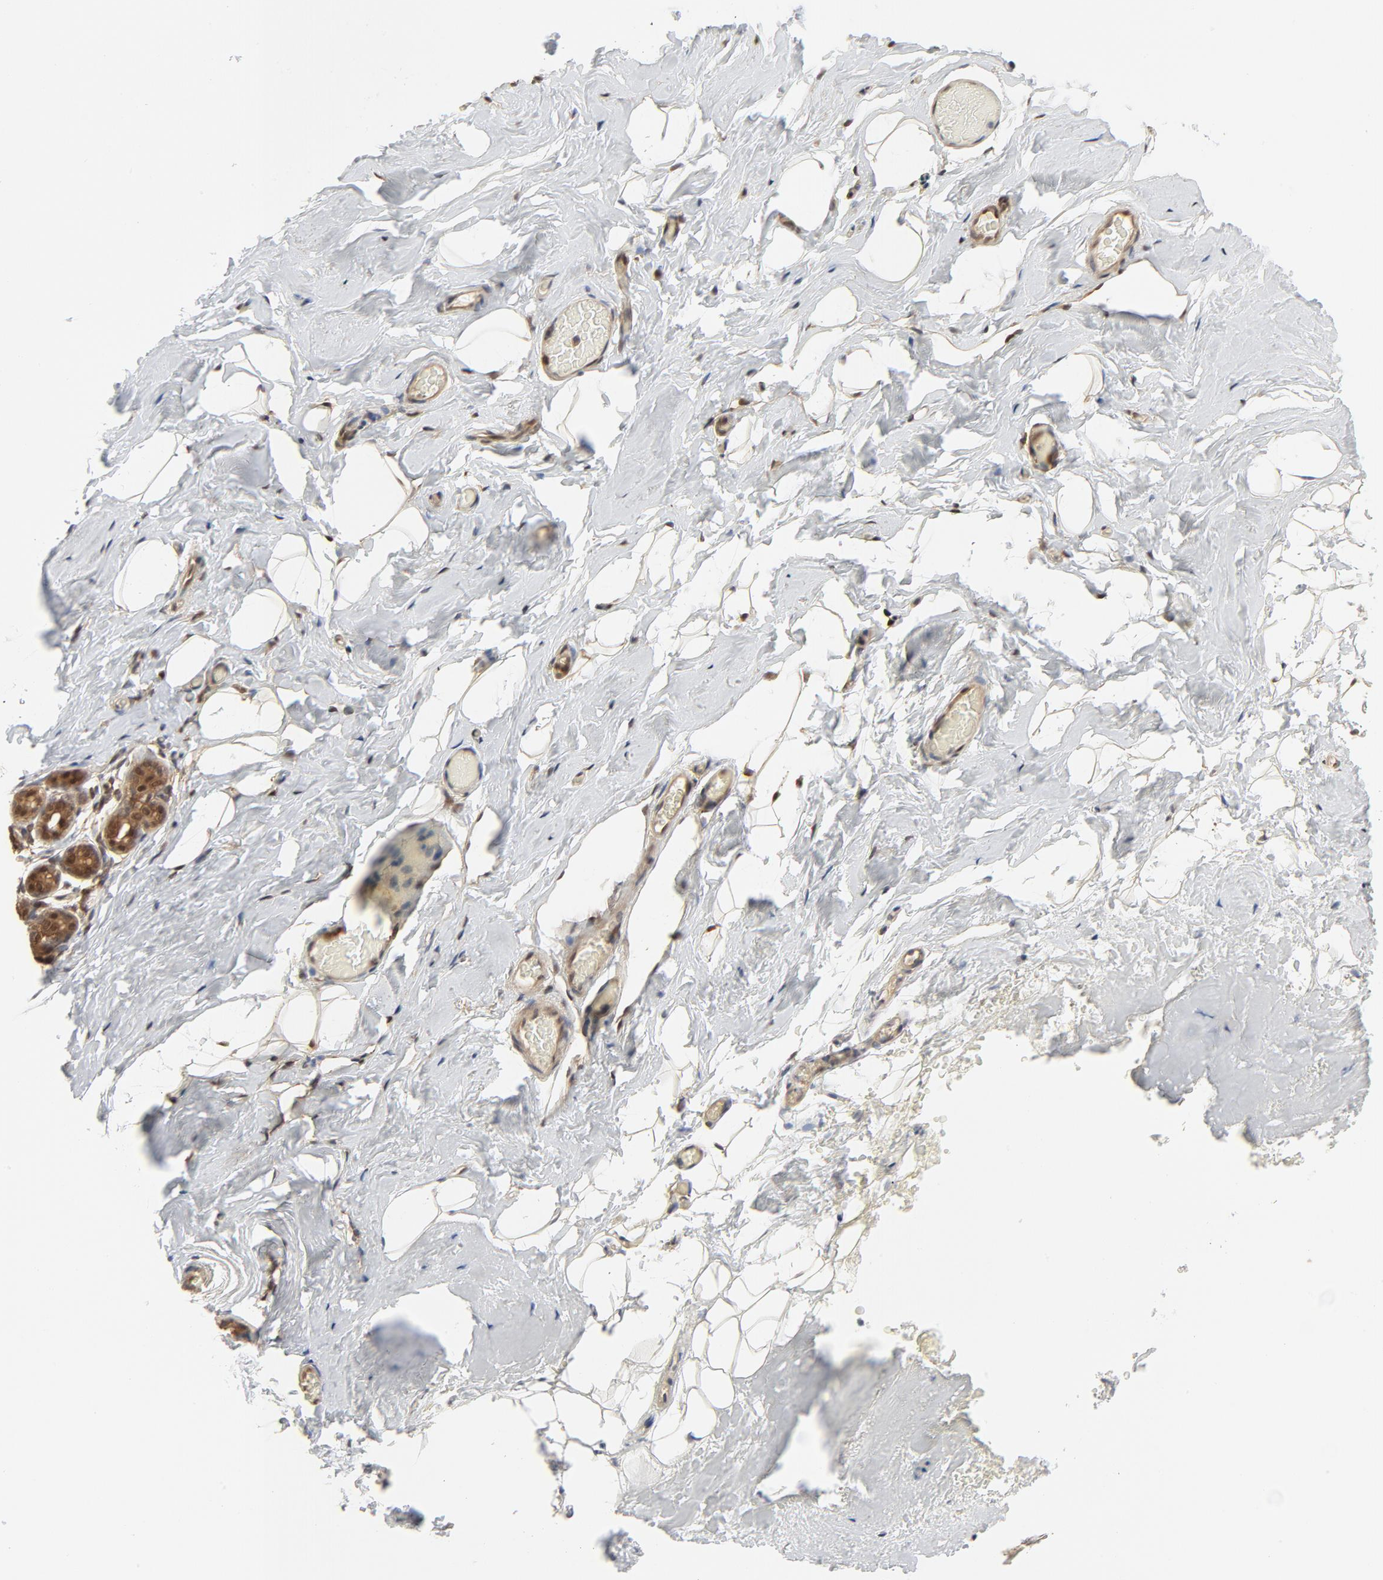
{"staining": {"intensity": "negative", "quantity": "none", "location": "none"}, "tissue": "breast", "cell_type": "Adipocytes", "image_type": "normal", "snomed": [{"axis": "morphology", "description": "Normal tissue, NOS"}, {"axis": "topography", "description": "Breast"}, {"axis": "topography", "description": "Soft tissue"}], "caption": "A histopathology image of breast stained for a protein reveals no brown staining in adipocytes.", "gene": "NEDD8", "patient": {"sex": "female", "age": 75}}